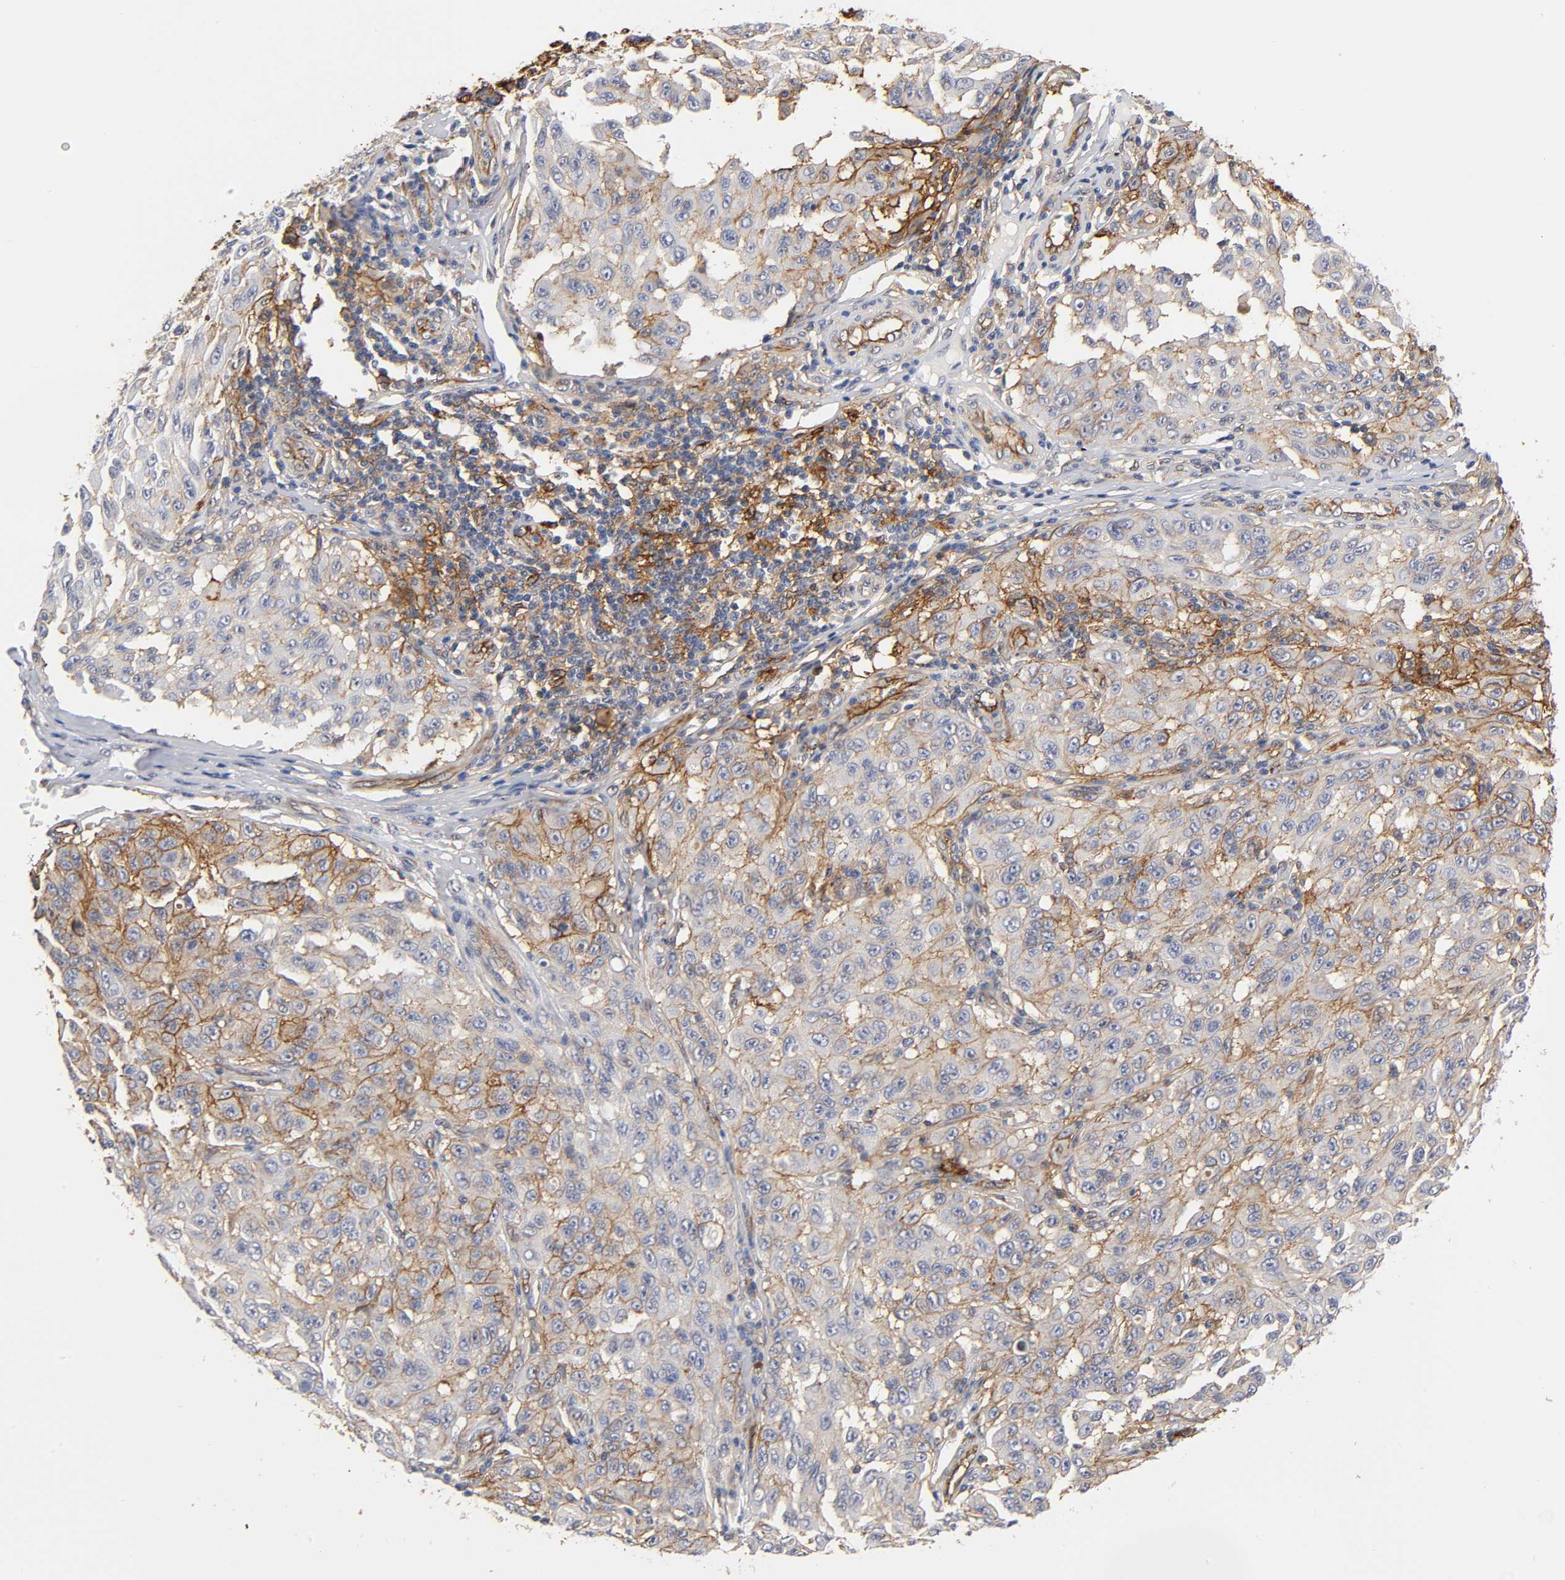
{"staining": {"intensity": "moderate", "quantity": "25%-75%", "location": "cytoplasmic/membranous"}, "tissue": "melanoma", "cell_type": "Tumor cells", "image_type": "cancer", "snomed": [{"axis": "morphology", "description": "Malignant melanoma, NOS"}, {"axis": "topography", "description": "Skin"}], "caption": "Protein positivity by IHC exhibits moderate cytoplasmic/membranous staining in approximately 25%-75% of tumor cells in malignant melanoma.", "gene": "ICAM1", "patient": {"sex": "male", "age": 30}}